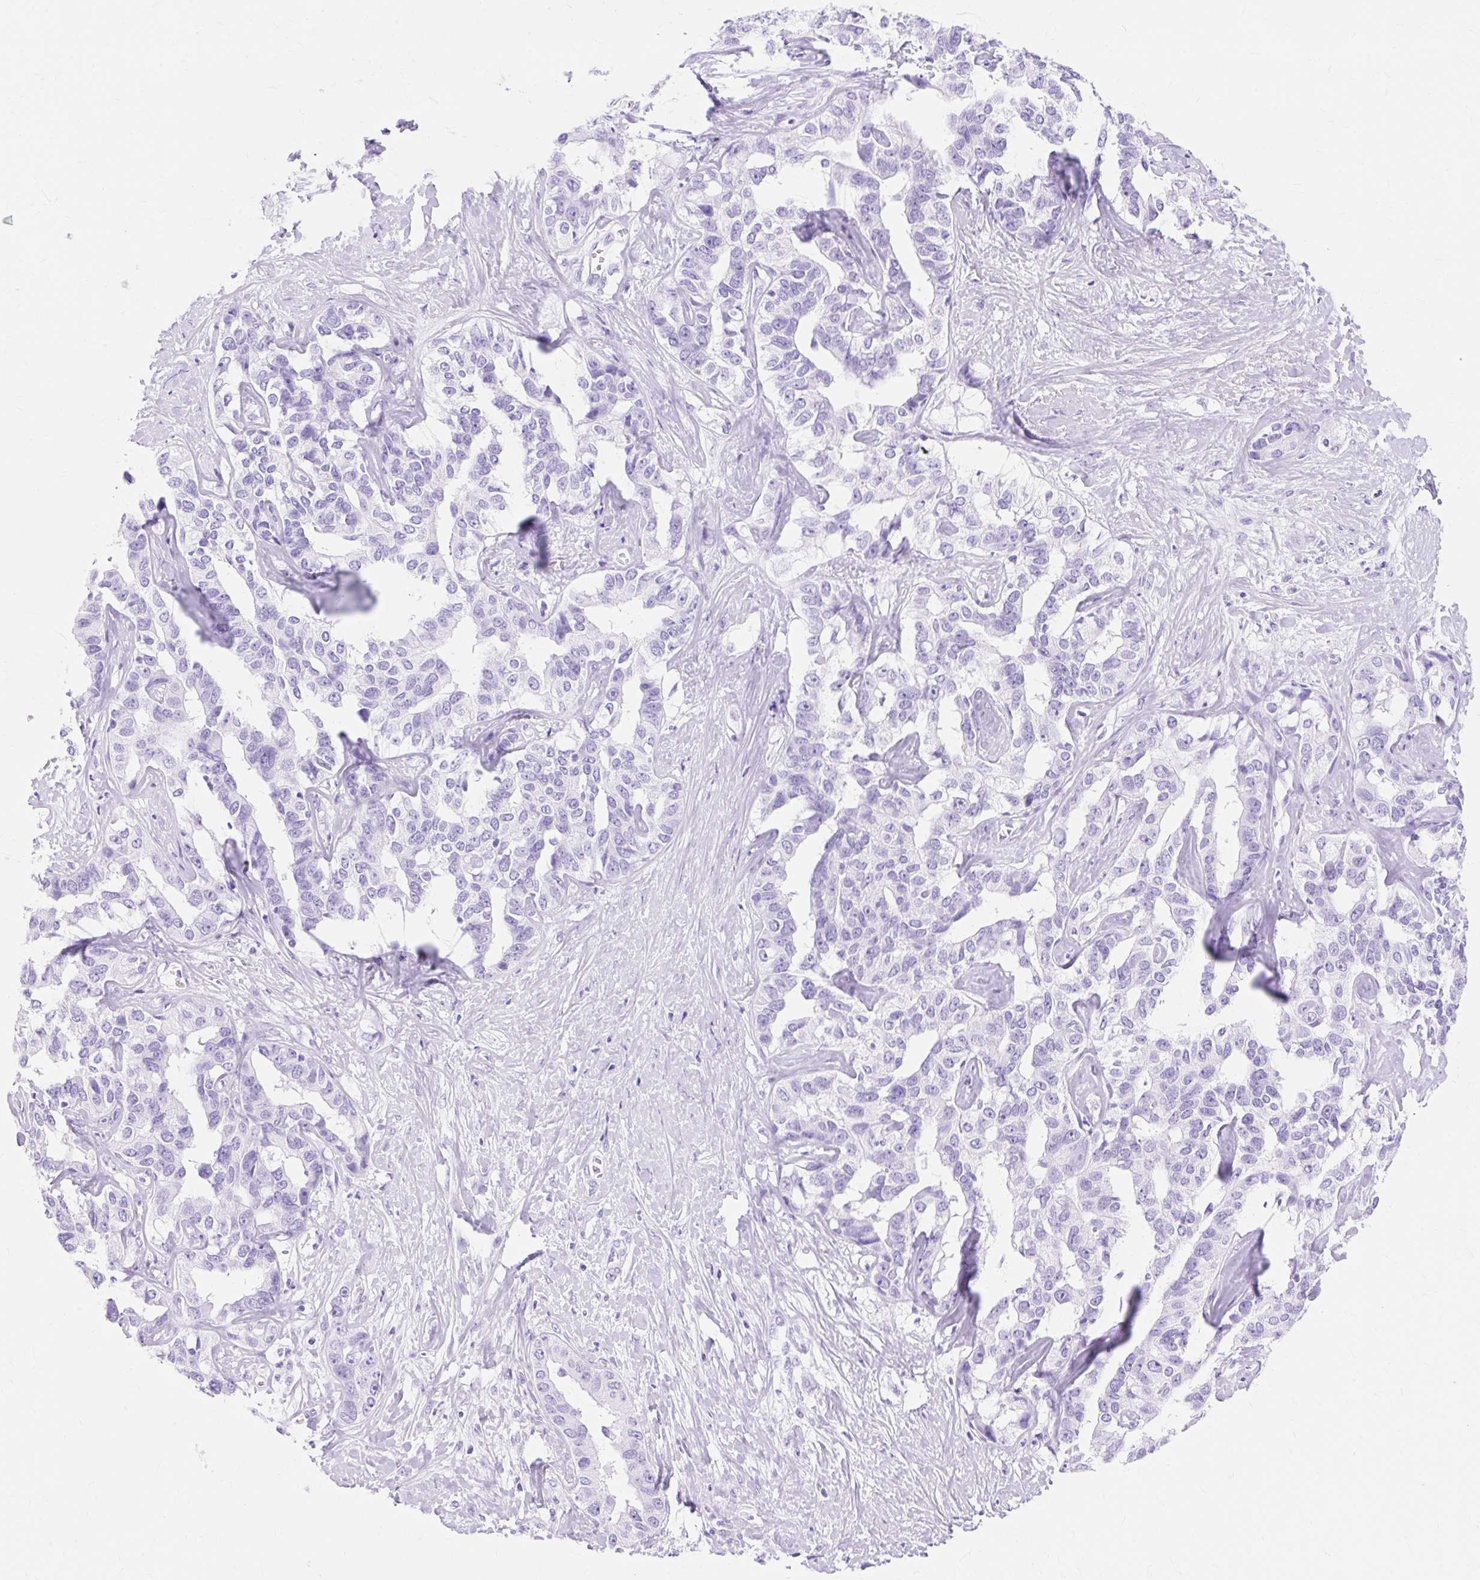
{"staining": {"intensity": "negative", "quantity": "none", "location": "none"}, "tissue": "liver cancer", "cell_type": "Tumor cells", "image_type": "cancer", "snomed": [{"axis": "morphology", "description": "Cholangiocarcinoma"}, {"axis": "topography", "description": "Liver"}], "caption": "Tumor cells show no significant protein expression in cholangiocarcinoma (liver).", "gene": "MBP", "patient": {"sex": "male", "age": 59}}